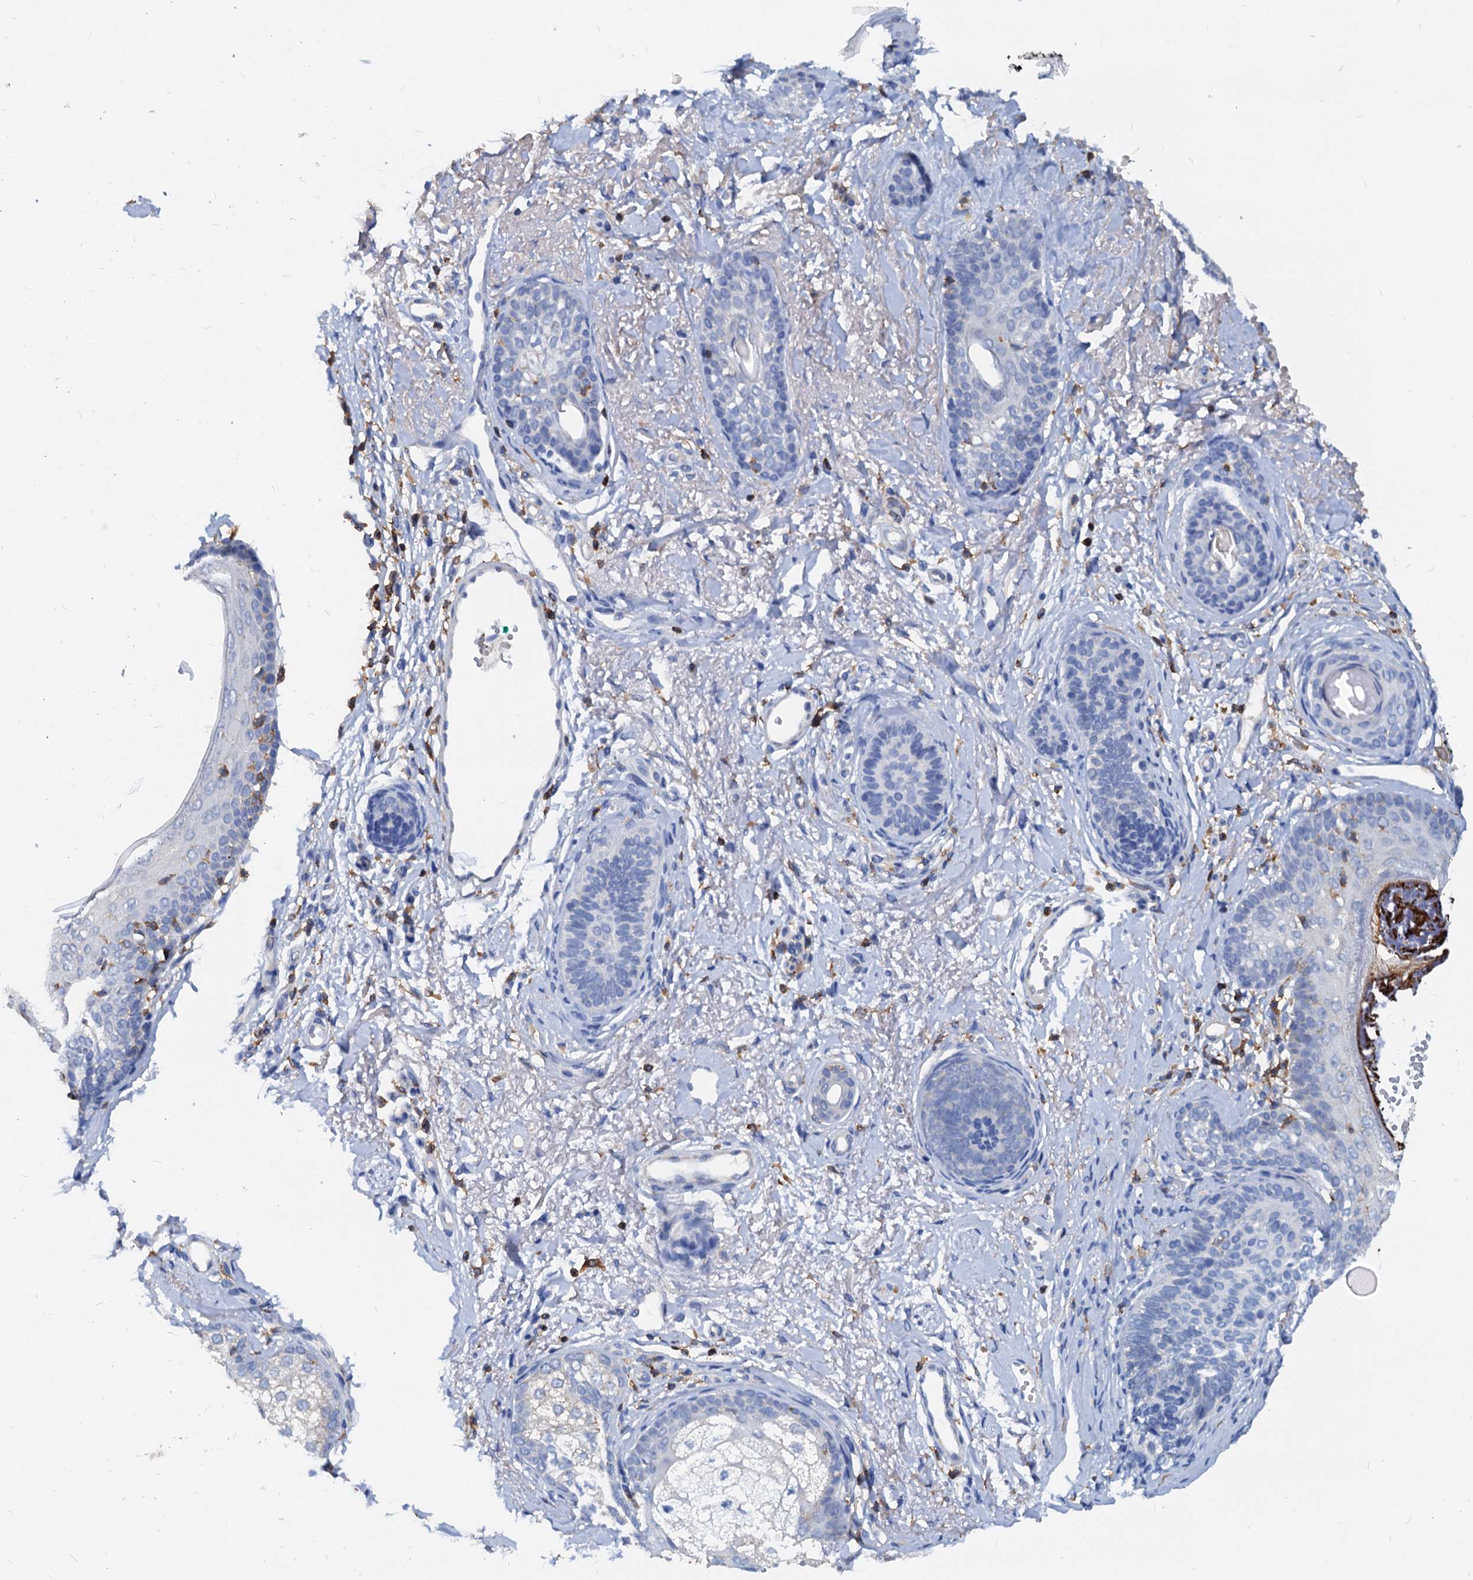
{"staining": {"intensity": "negative", "quantity": "none", "location": "none"}, "tissue": "skin cancer", "cell_type": "Tumor cells", "image_type": "cancer", "snomed": [{"axis": "morphology", "description": "Basal cell carcinoma"}, {"axis": "topography", "description": "Skin"}], "caption": "An image of basal cell carcinoma (skin) stained for a protein shows no brown staining in tumor cells.", "gene": "LCP2", "patient": {"sex": "female", "age": 81}}